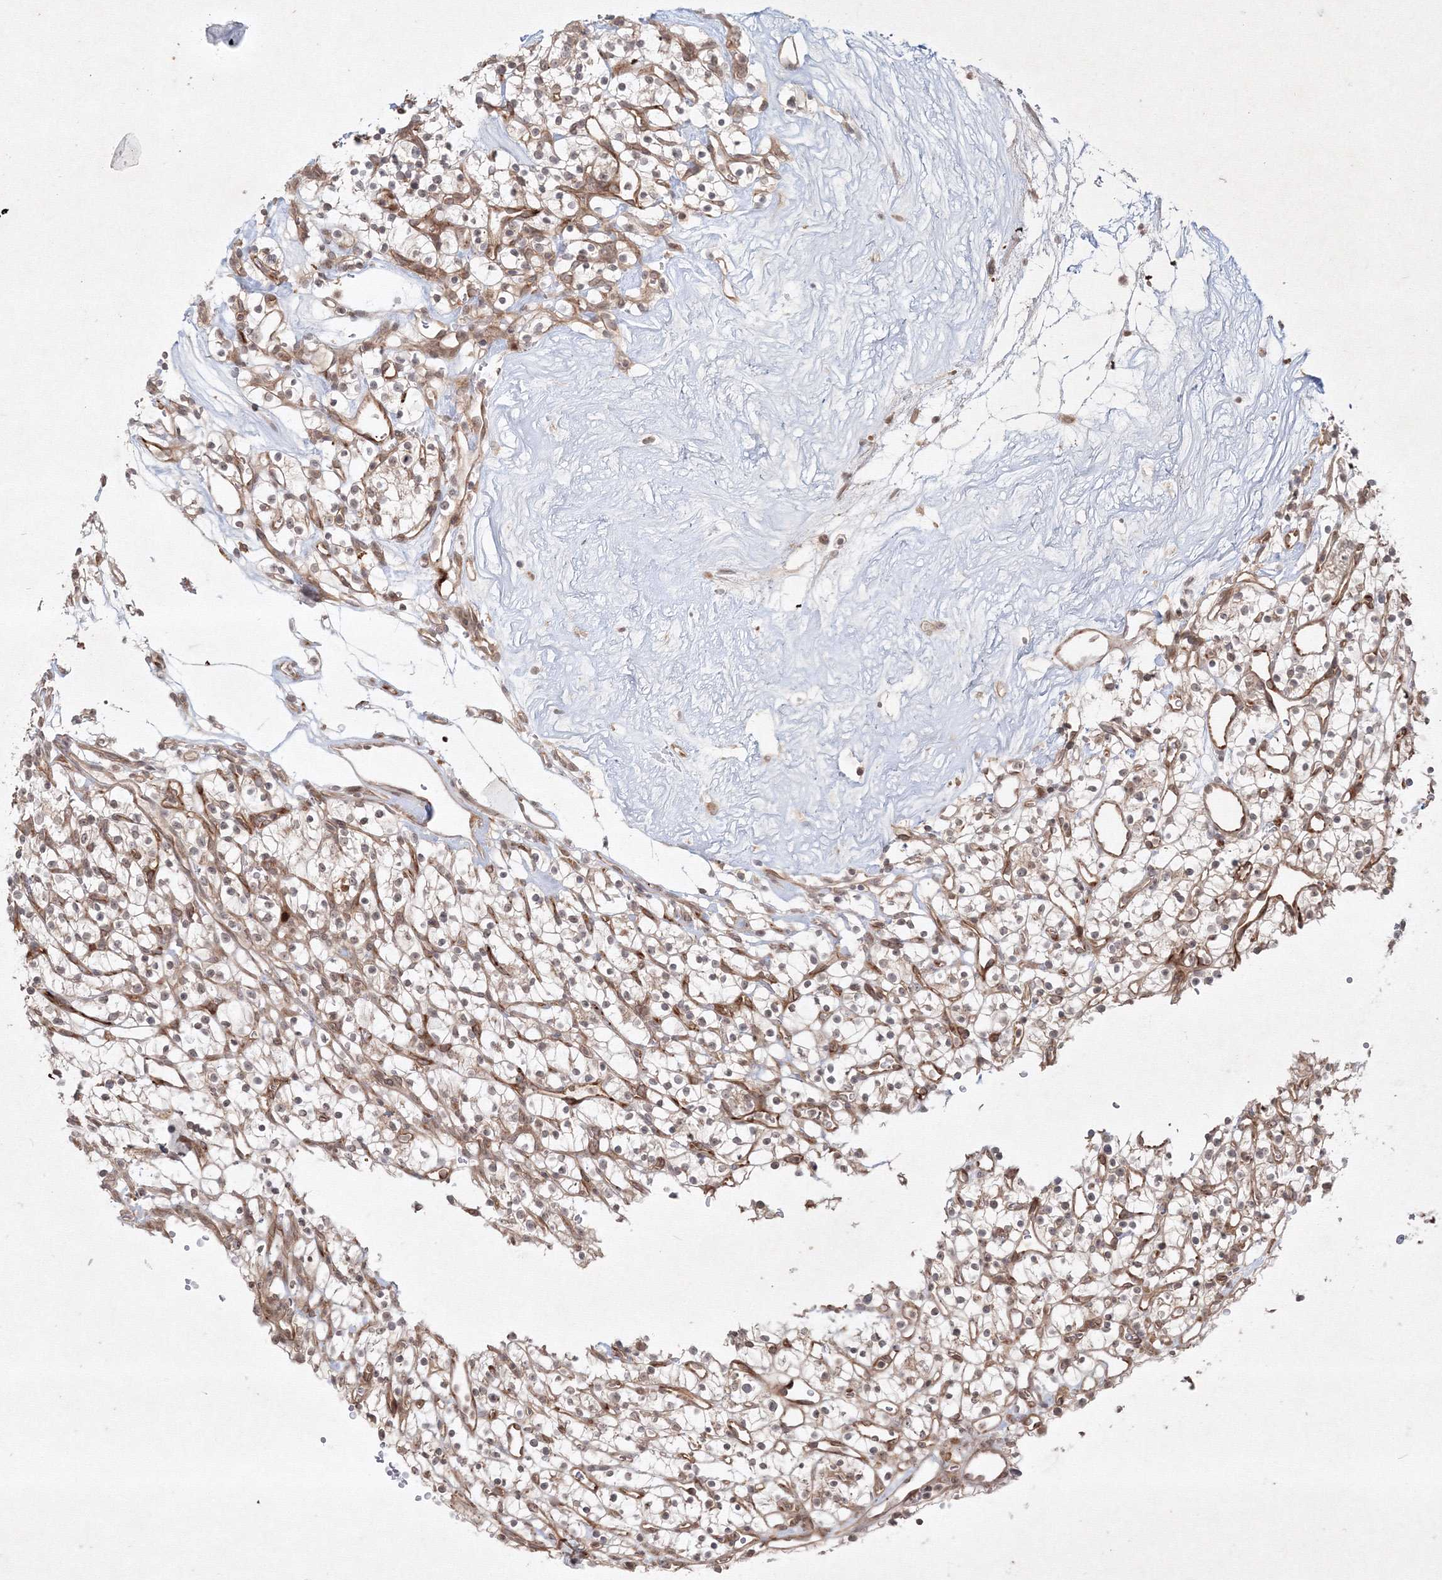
{"staining": {"intensity": "weak", "quantity": "25%-75%", "location": "cytoplasmic/membranous,nuclear"}, "tissue": "renal cancer", "cell_type": "Tumor cells", "image_type": "cancer", "snomed": [{"axis": "morphology", "description": "Adenocarcinoma, NOS"}, {"axis": "topography", "description": "Kidney"}], "caption": "Renal cancer (adenocarcinoma) tissue demonstrates weak cytoplasmic/membranous and nuclear positivity in about 25%-75% of tumor cells, visualized by immunohistochemistry.", "gene": "KIF20A", "patient": {"sex": "female", "age": 57}}